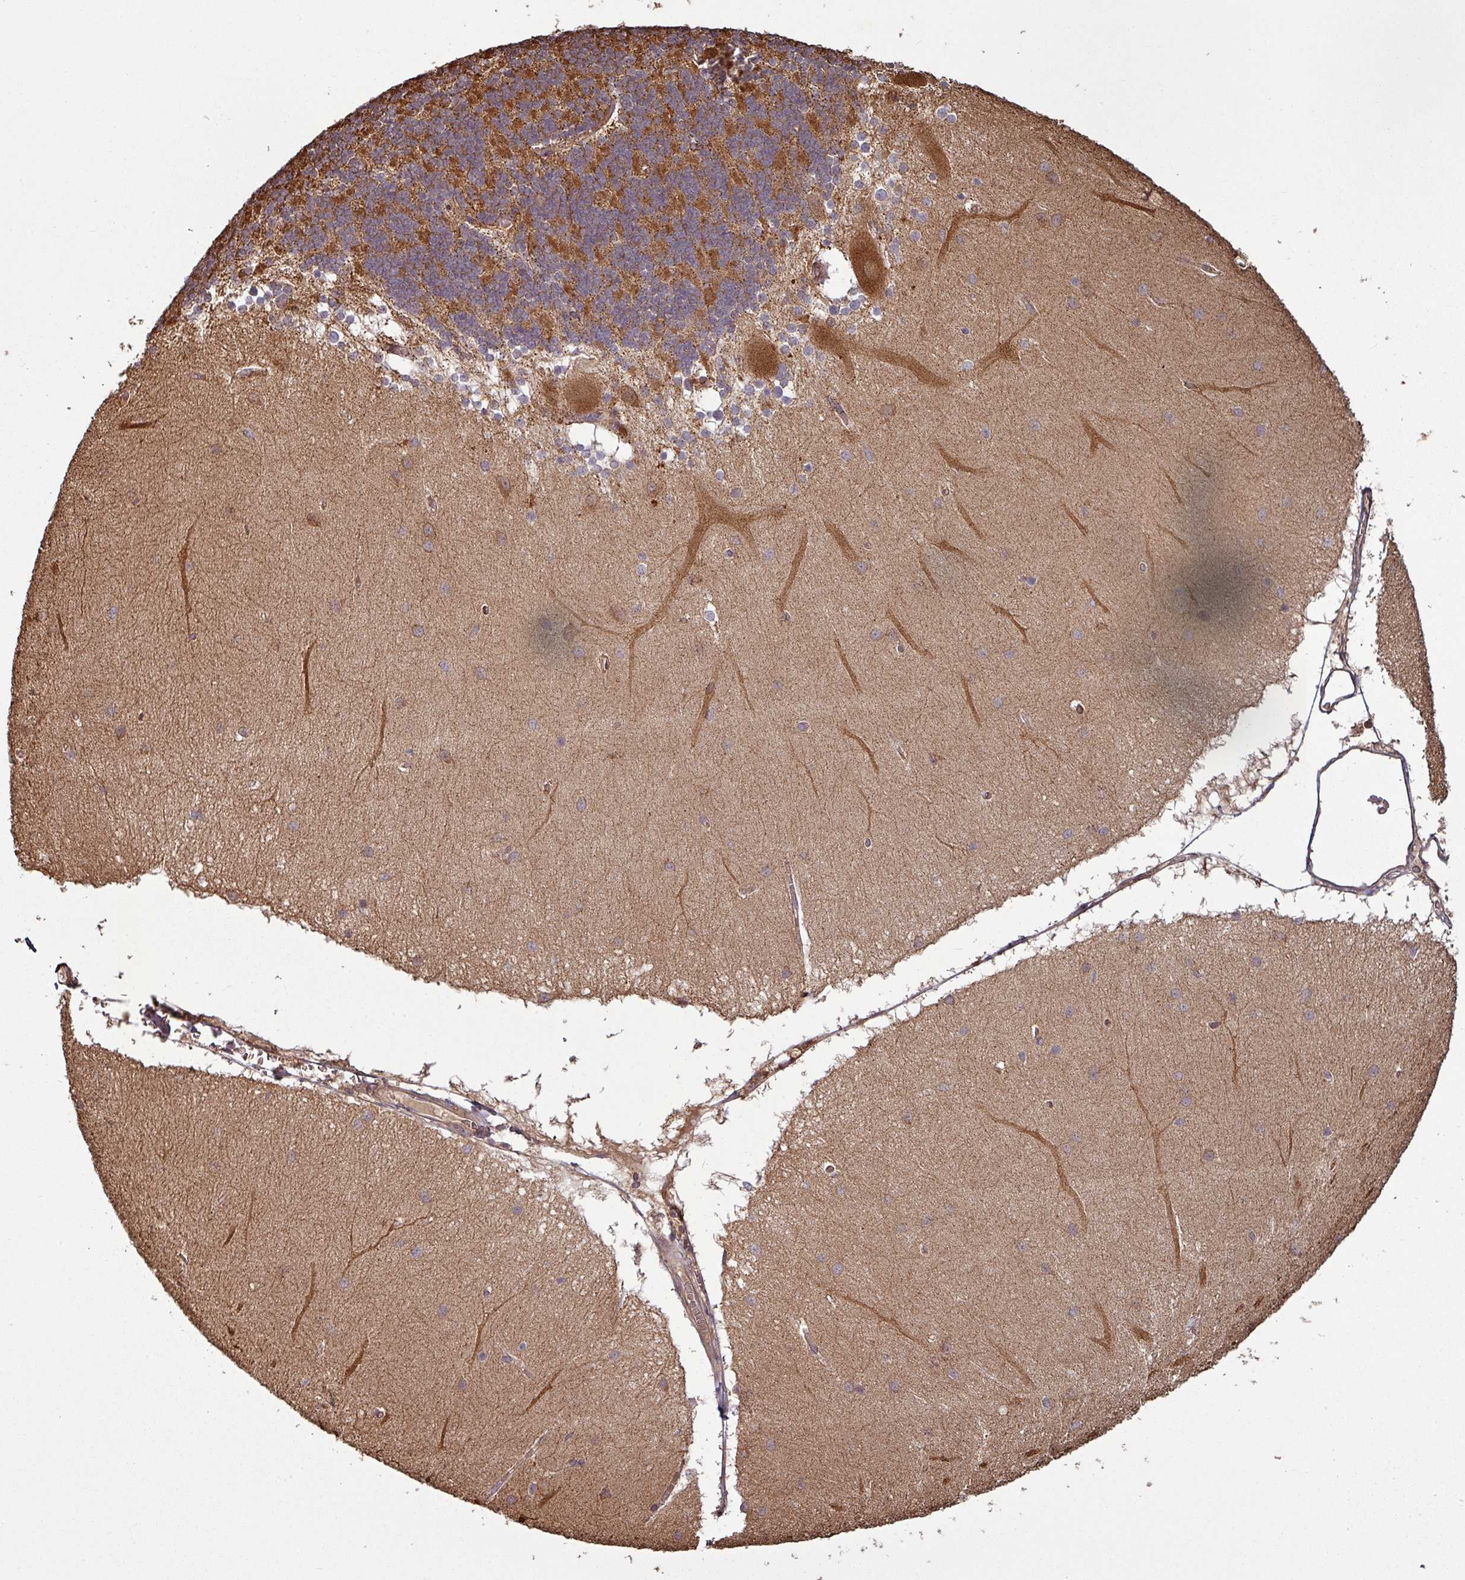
{"staining": {"intensity": "strong", "quantity": ">75%", "location": "cytoplasmic/membranous"}, "tissue": "cerebellum", "cell_type": "Cells in granular layer", "image_type": "normal", "snomed": [{"axis": "morphology", "description": "Normal tissue, NOS"}, {"axis": "topography", "description": "Cerebellum"}], "caption": "About >75% of cells in granular layer in unremarkable human cerebellum reveal strong cytoplasmic/membranous protein staining as visualized by brown immunohistochemical staining.", "gene": "NHSL2", "patient": {"sex": "female", "age": 54}}